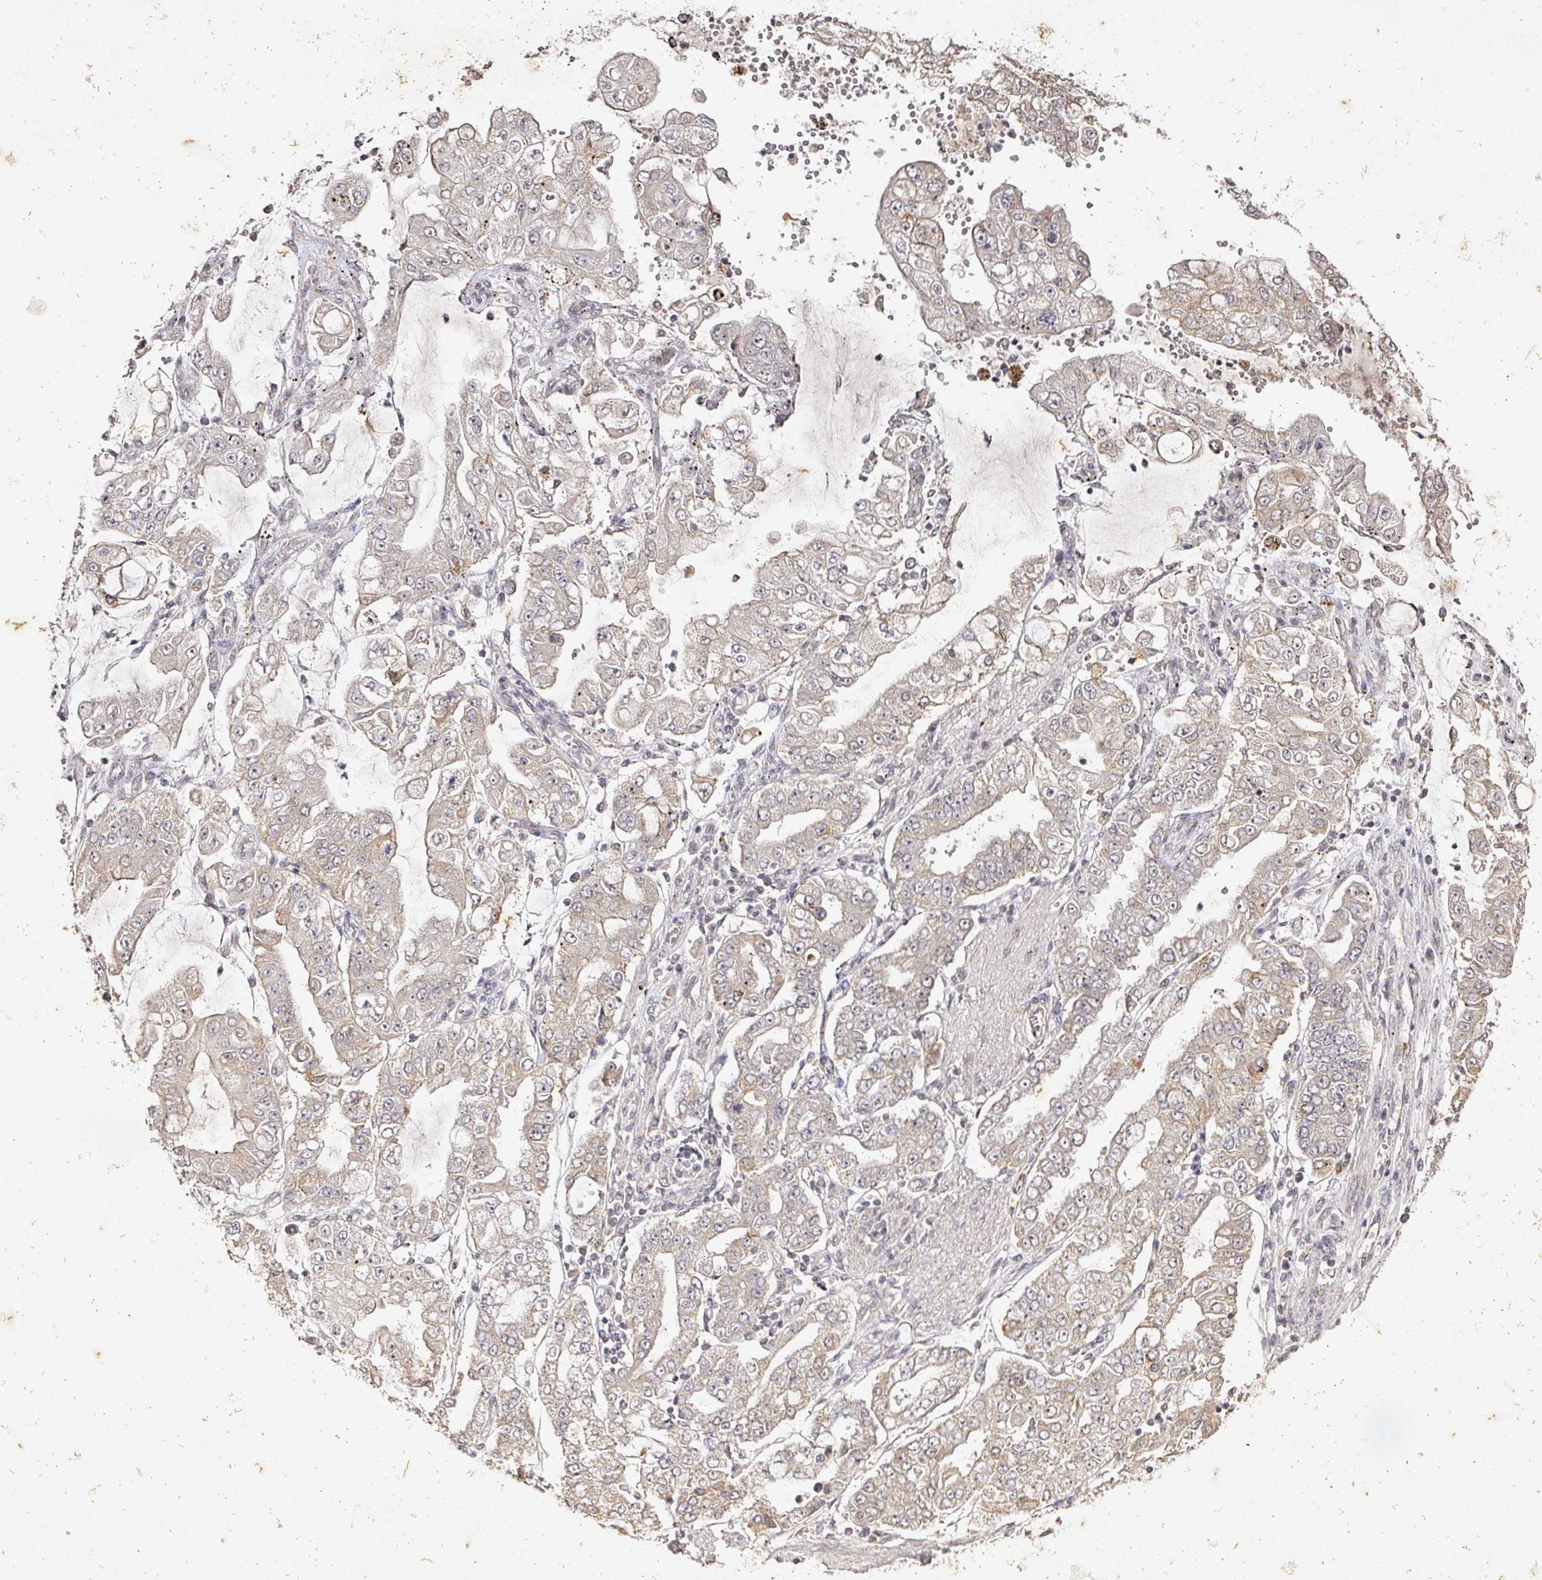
{"staining": {"intensity": "weak", "quantity": "25%-75%", "location": "cytoplasmic/membranous"}, "tissue": "stomach cancer", "cell_type": "Tumor cells", "image_type": "cancer", "snomed": [{"axis": "morphology", "description": "Adenocarcinoma, NOS"}, {"axis": "topography", "description": "Stomach"}], "caption": "DAB immunohistochemical staining of human adenocarcinoma (stomach) displays weak cytoplasmic/membranous protein staining in about 25%-75% of tumor cells. (Brightfield microscopy of DAB IHC at high magnification).", "gene": "CAPN5", "patient": {"sex": "male", "age": 76}}